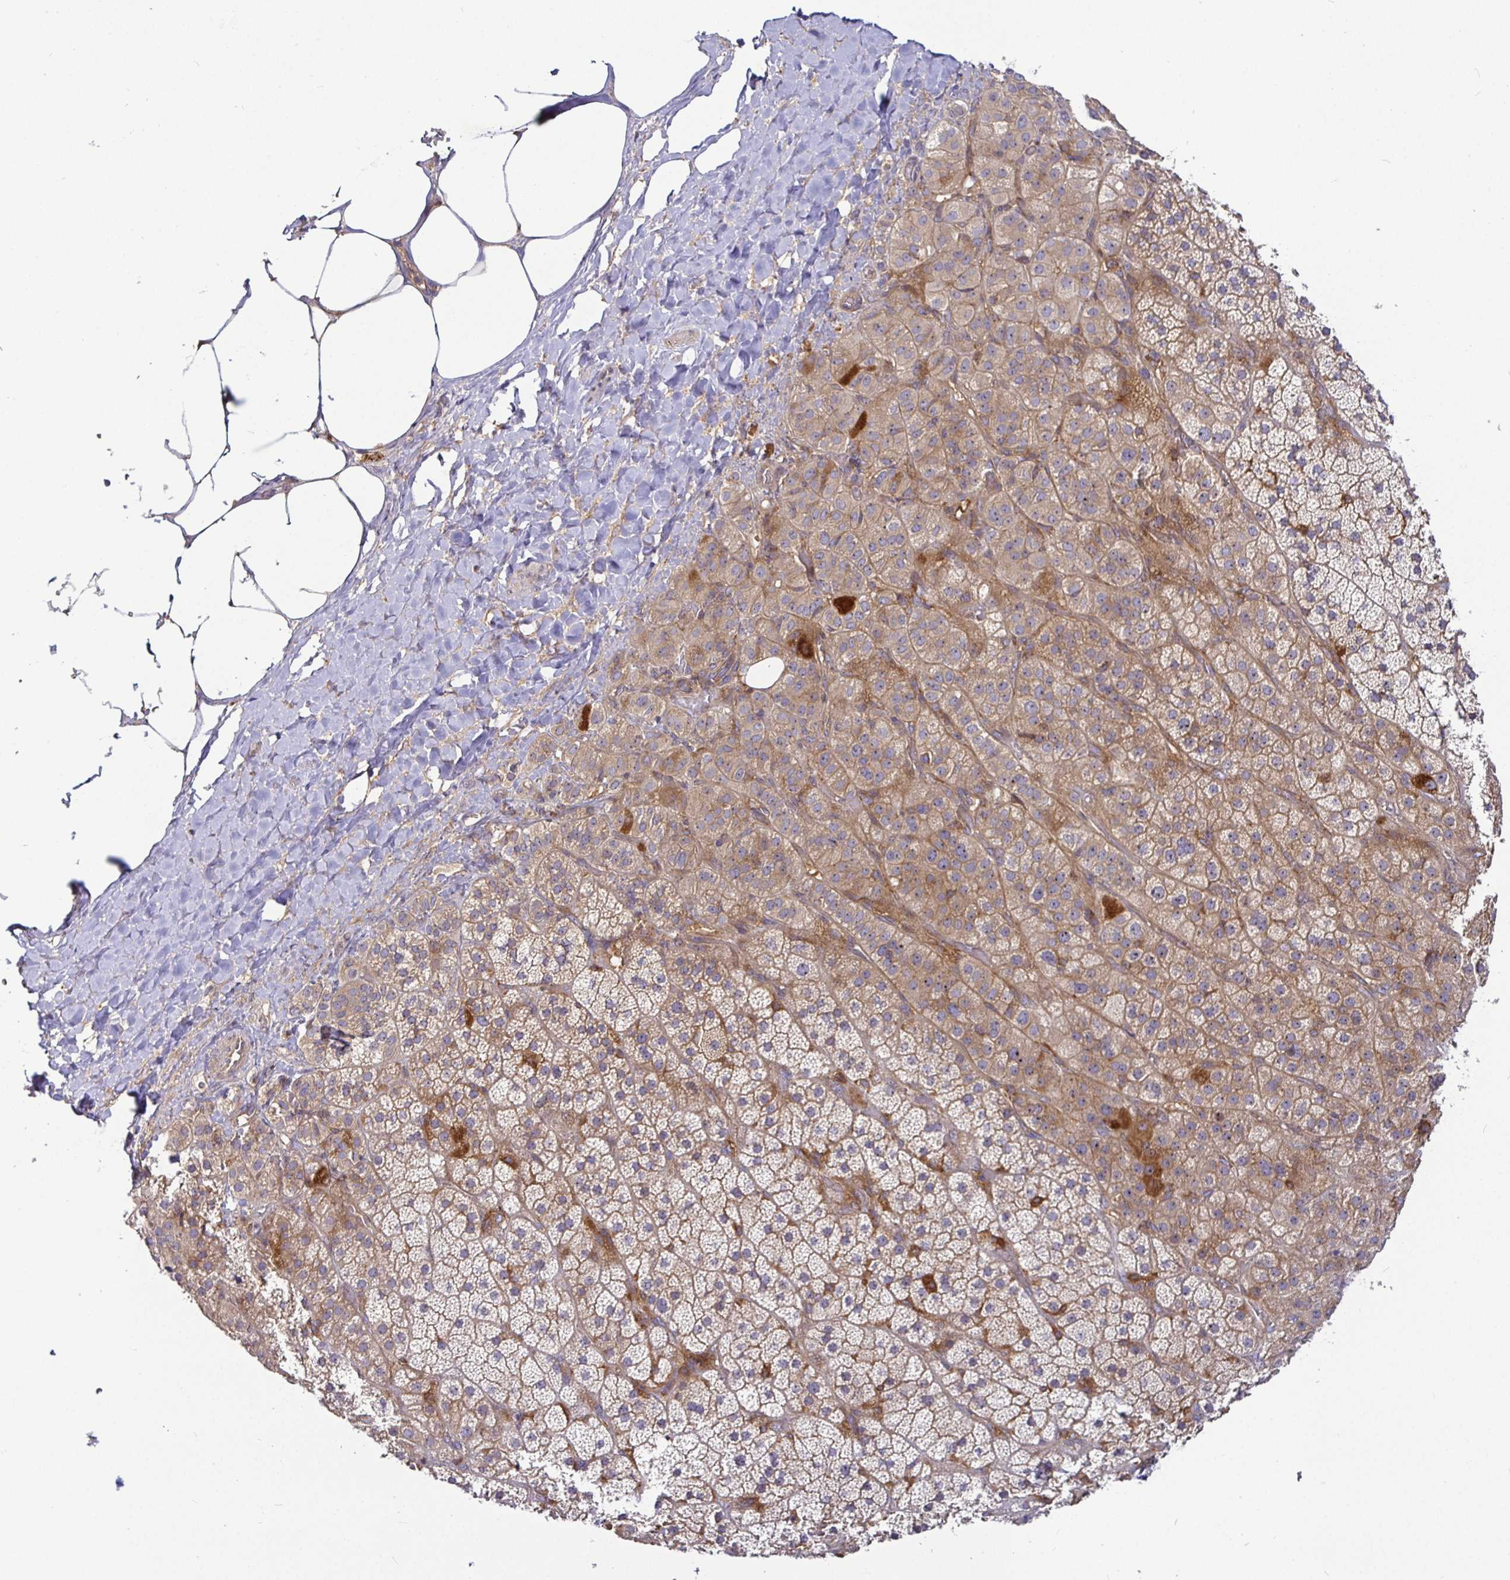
{"staining": {"intensity": "moderate", "quantity": ">75%", "location": "cytoplasmic/membranous"}, "tissue": "adrenal gland", "cell_type": "Glandular cells", "image_type": "normal", "snomed": [{"axis": "morphology", "description": "Normal tissue, NOS"}, {"axis": "topography", "description": "Adrenal gland"}], "caption": "Protein analysis of normal adrenal gland demonstrates moderate cytoplasmic/membranous positivity in approximately >75% of glandular cells.", "gene": "SNX8", "patient": {"sex": "male", "age": 57}}